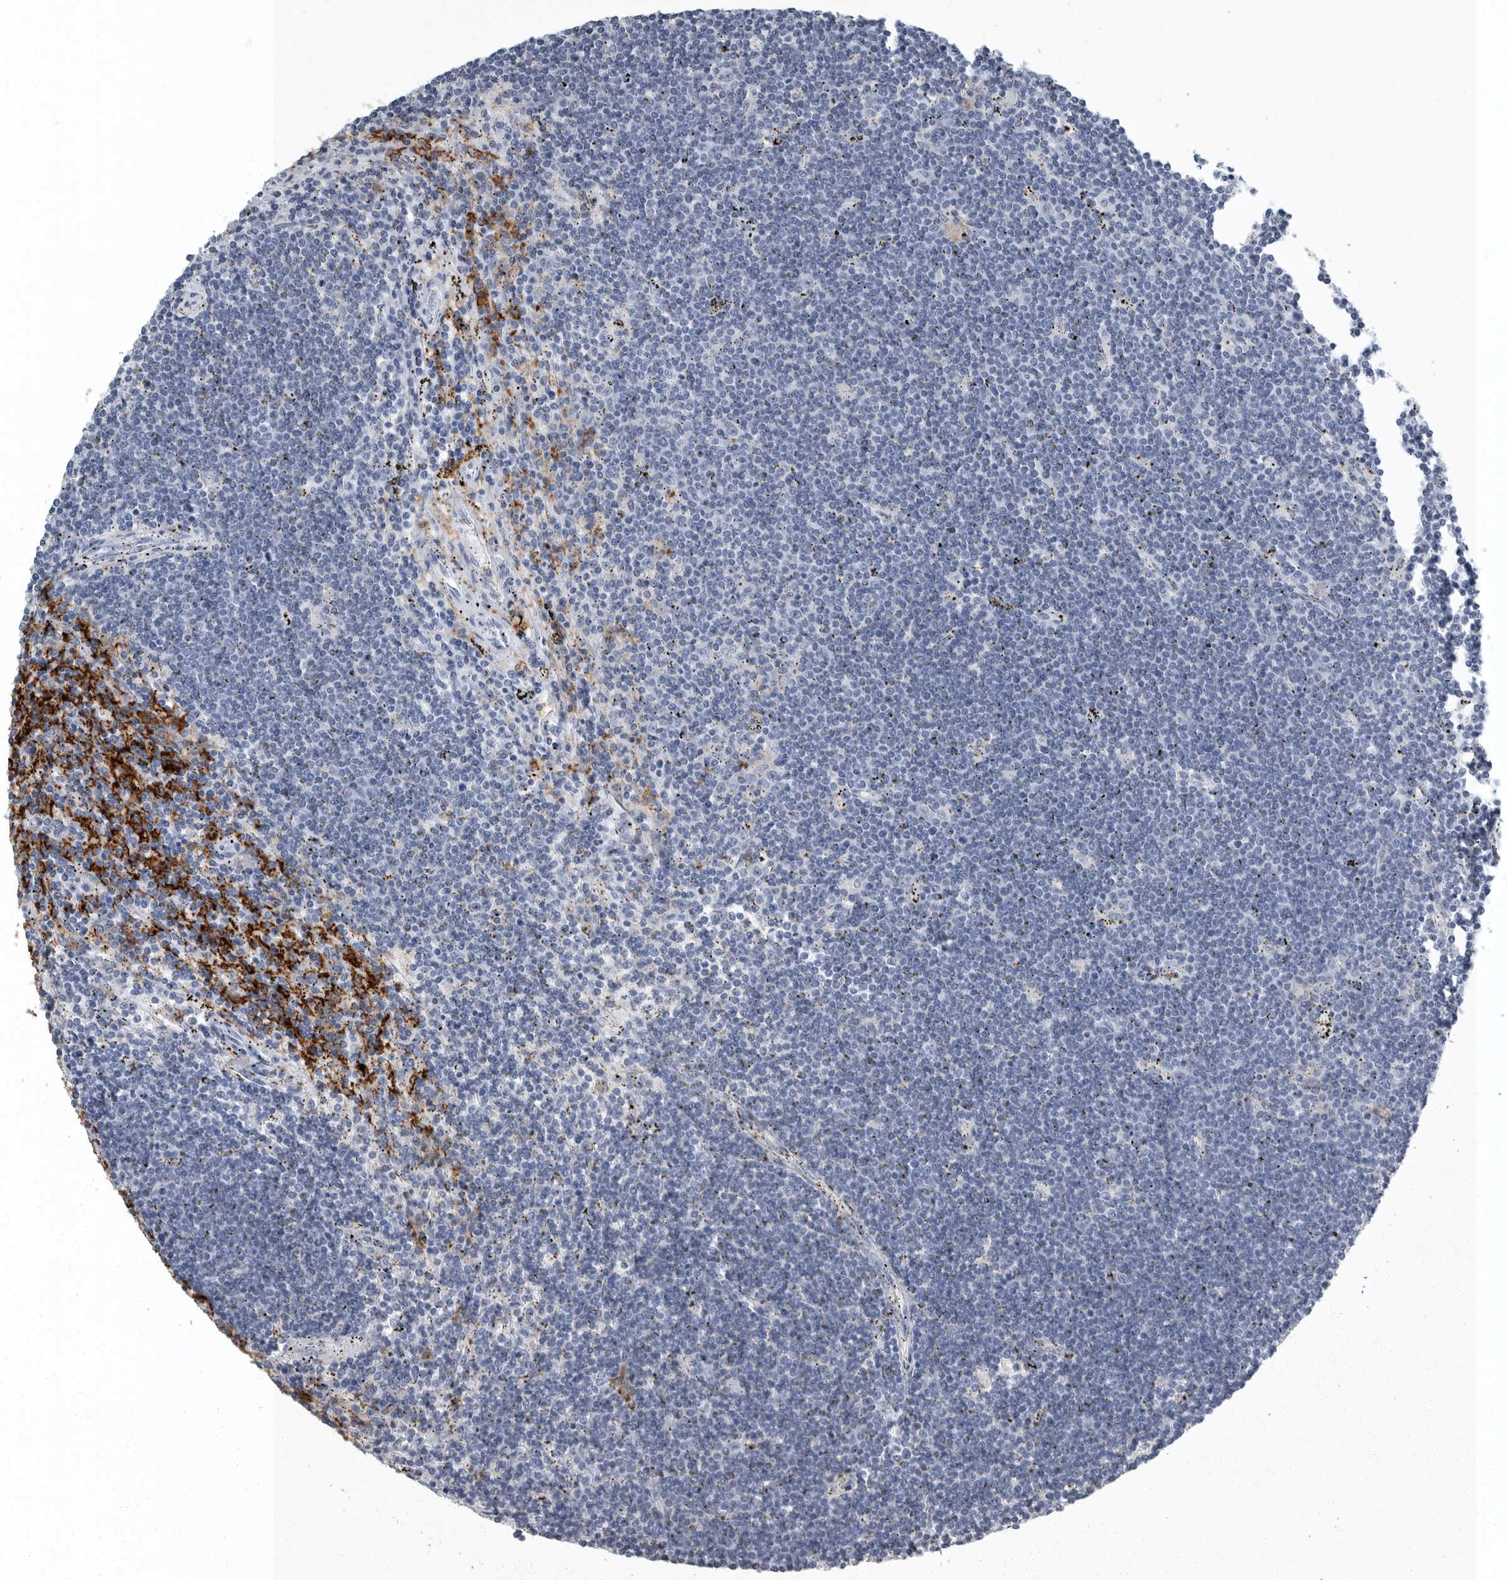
{"staining": {"intensity": "negative", "quantity": "none", "location": "none"}, "tissue": "lymphoma", "cell_type": "Tumor cells", "image_type": "cancer", "snomed": [{"axis": "morphology", "description": "Malignant lymphoma, non-Hodgkin's type, Low grade"}, {"axis": "topography", "description": "Spleen"}], "caption": "Lymphoma was stained to show a protein in brown. There is no significant staining in tumor cells.", "gene": "FCER1G", "patient": {"sex": "male", "age": 76}}